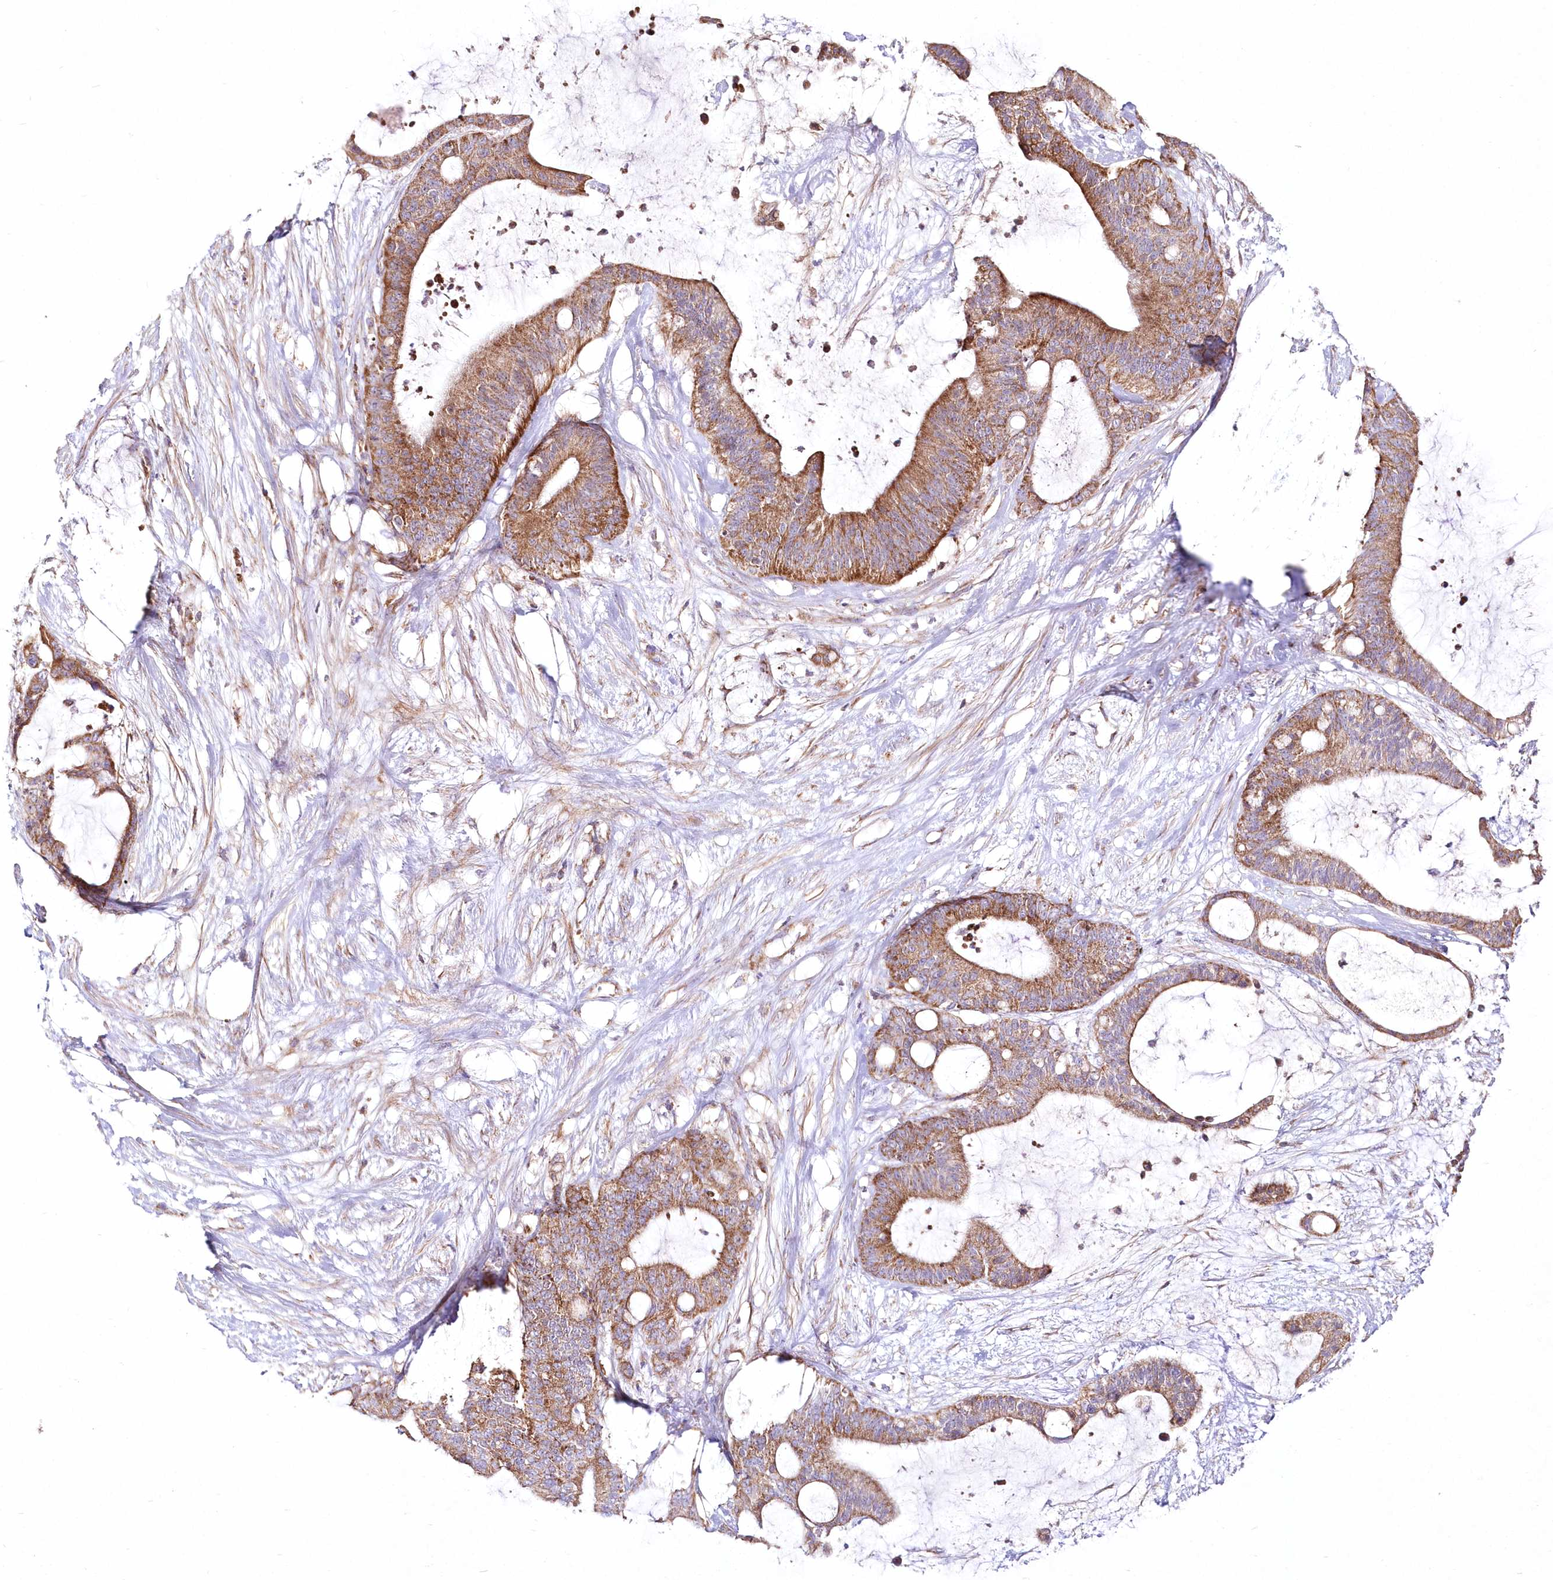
{"staining": {"intensity": "moderate", "quantity": ">75%", "location": "cytoplasmic/membranous"}, "tissue": "liver cancer", "cell_type": "Tumor cells", "image_type": "cancer", "snomed": [{"axis": "morphology", "description": "Cholangiocarcinoma"}, {"axis": "topography", "description": "Liver"}], "caption": "Moderate cytoplasmic/membranous staining for a protein is seen in approximately >75% of tumor cells of cholangiocarcinoma (liver) using immunohistochemistry (IHC).", "gene": "DNA2", "patient": {"sex": "female", "age": 73}}